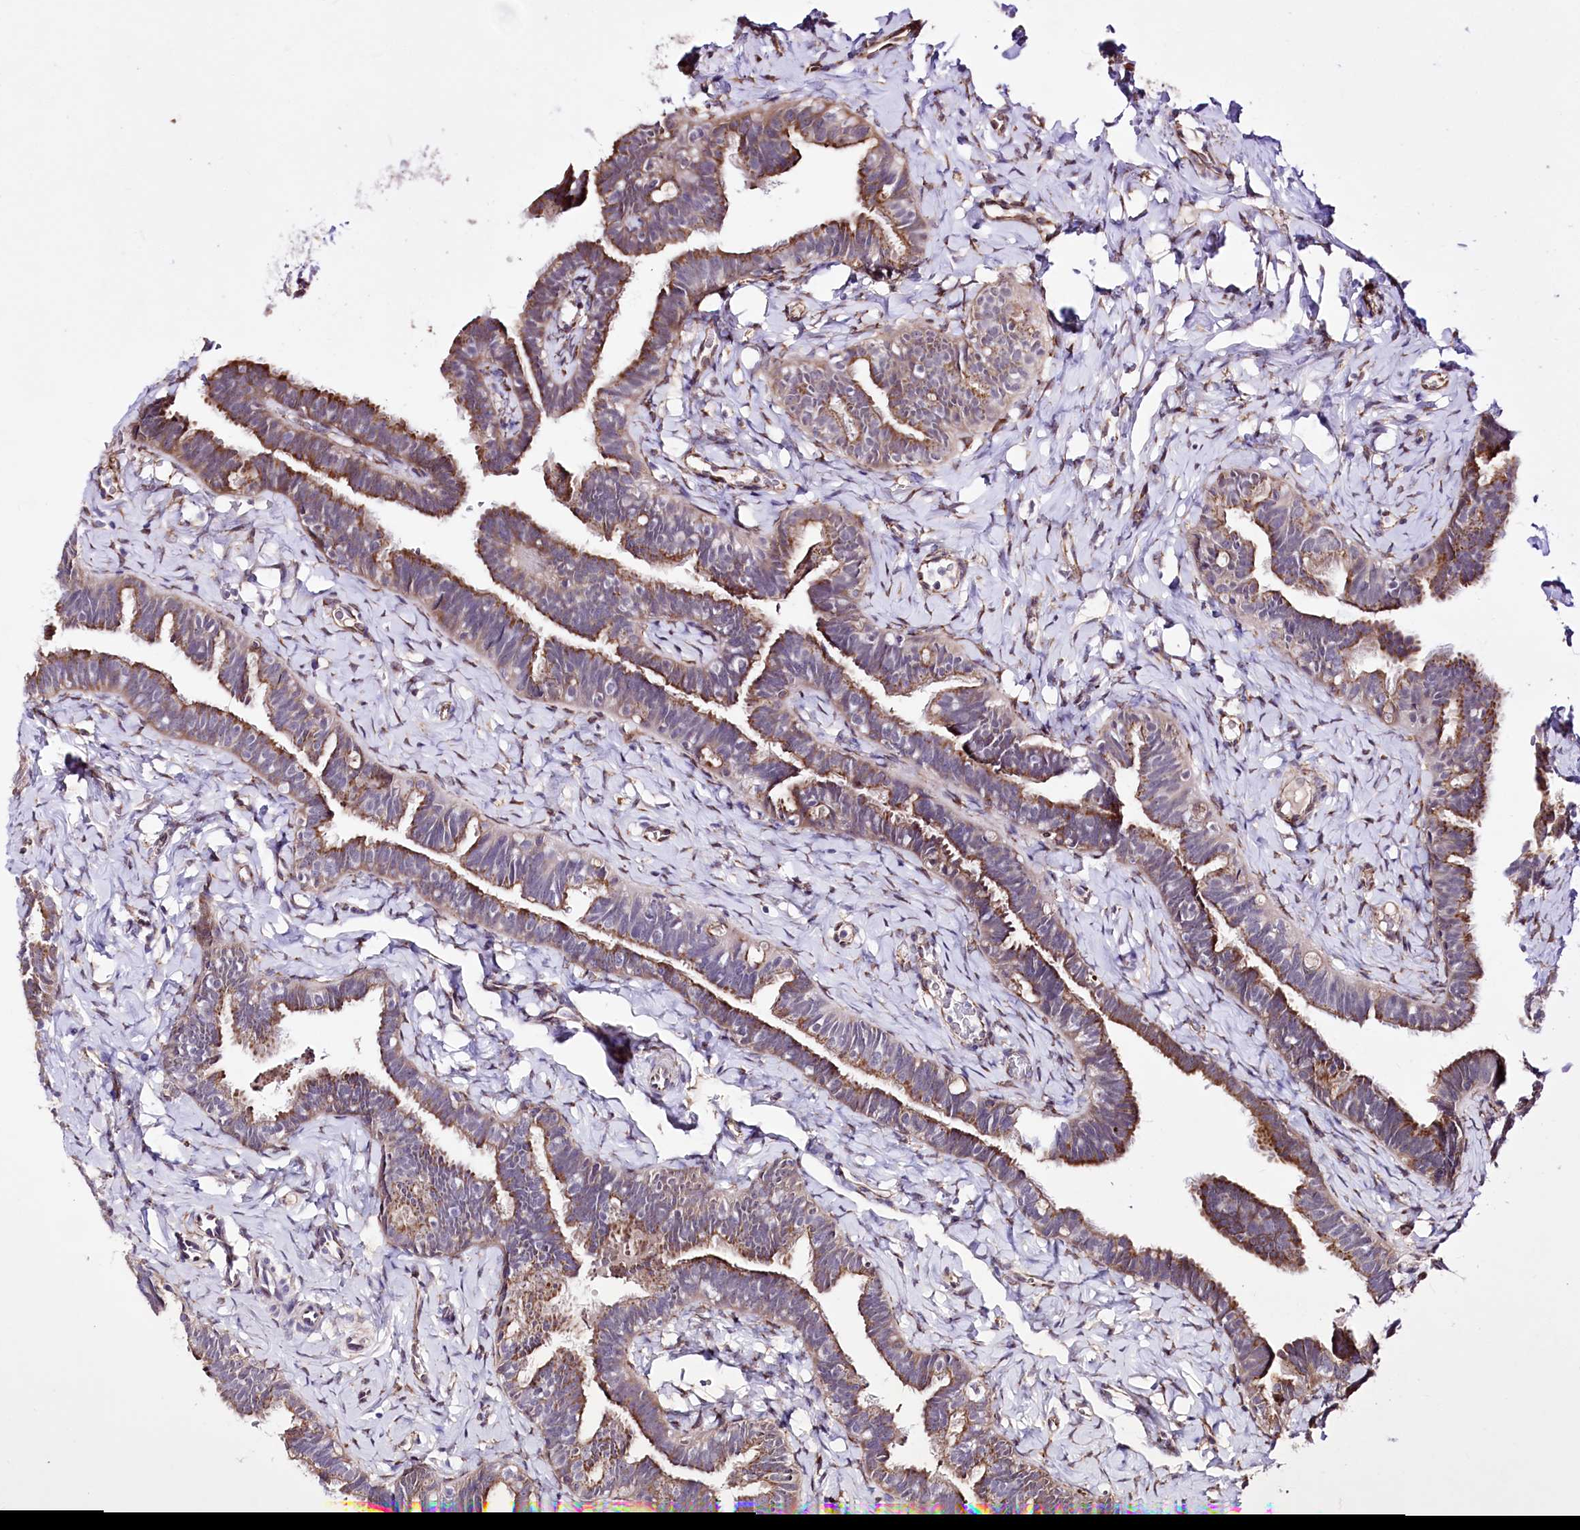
{"staining": {"intensity": "strong", "quantity": ">75%", "location": "cytoplasmic/membranous"}, "tissue": "fallopian tube", "cell_type": "Glandular cells", "image_type": "normal", "snomed": [{"axis": "morphology", "description": "Normal tissue, NOS"}, {"axis": "topography", "description": "Fallopian tube"}], "caption": "Protein expression analysis of unremarkable human fallopian tube reveals strong cytoplasmic/membranous staining in approximately >75% of glandular cells. The staining was performed using DAB to visualize the protein expression in brown, while the nuclei were stained in blue with hematoxylin (Magnification: 20x).", "gene": "WWC1", "patient": {"sex": "female", "age": 65}}